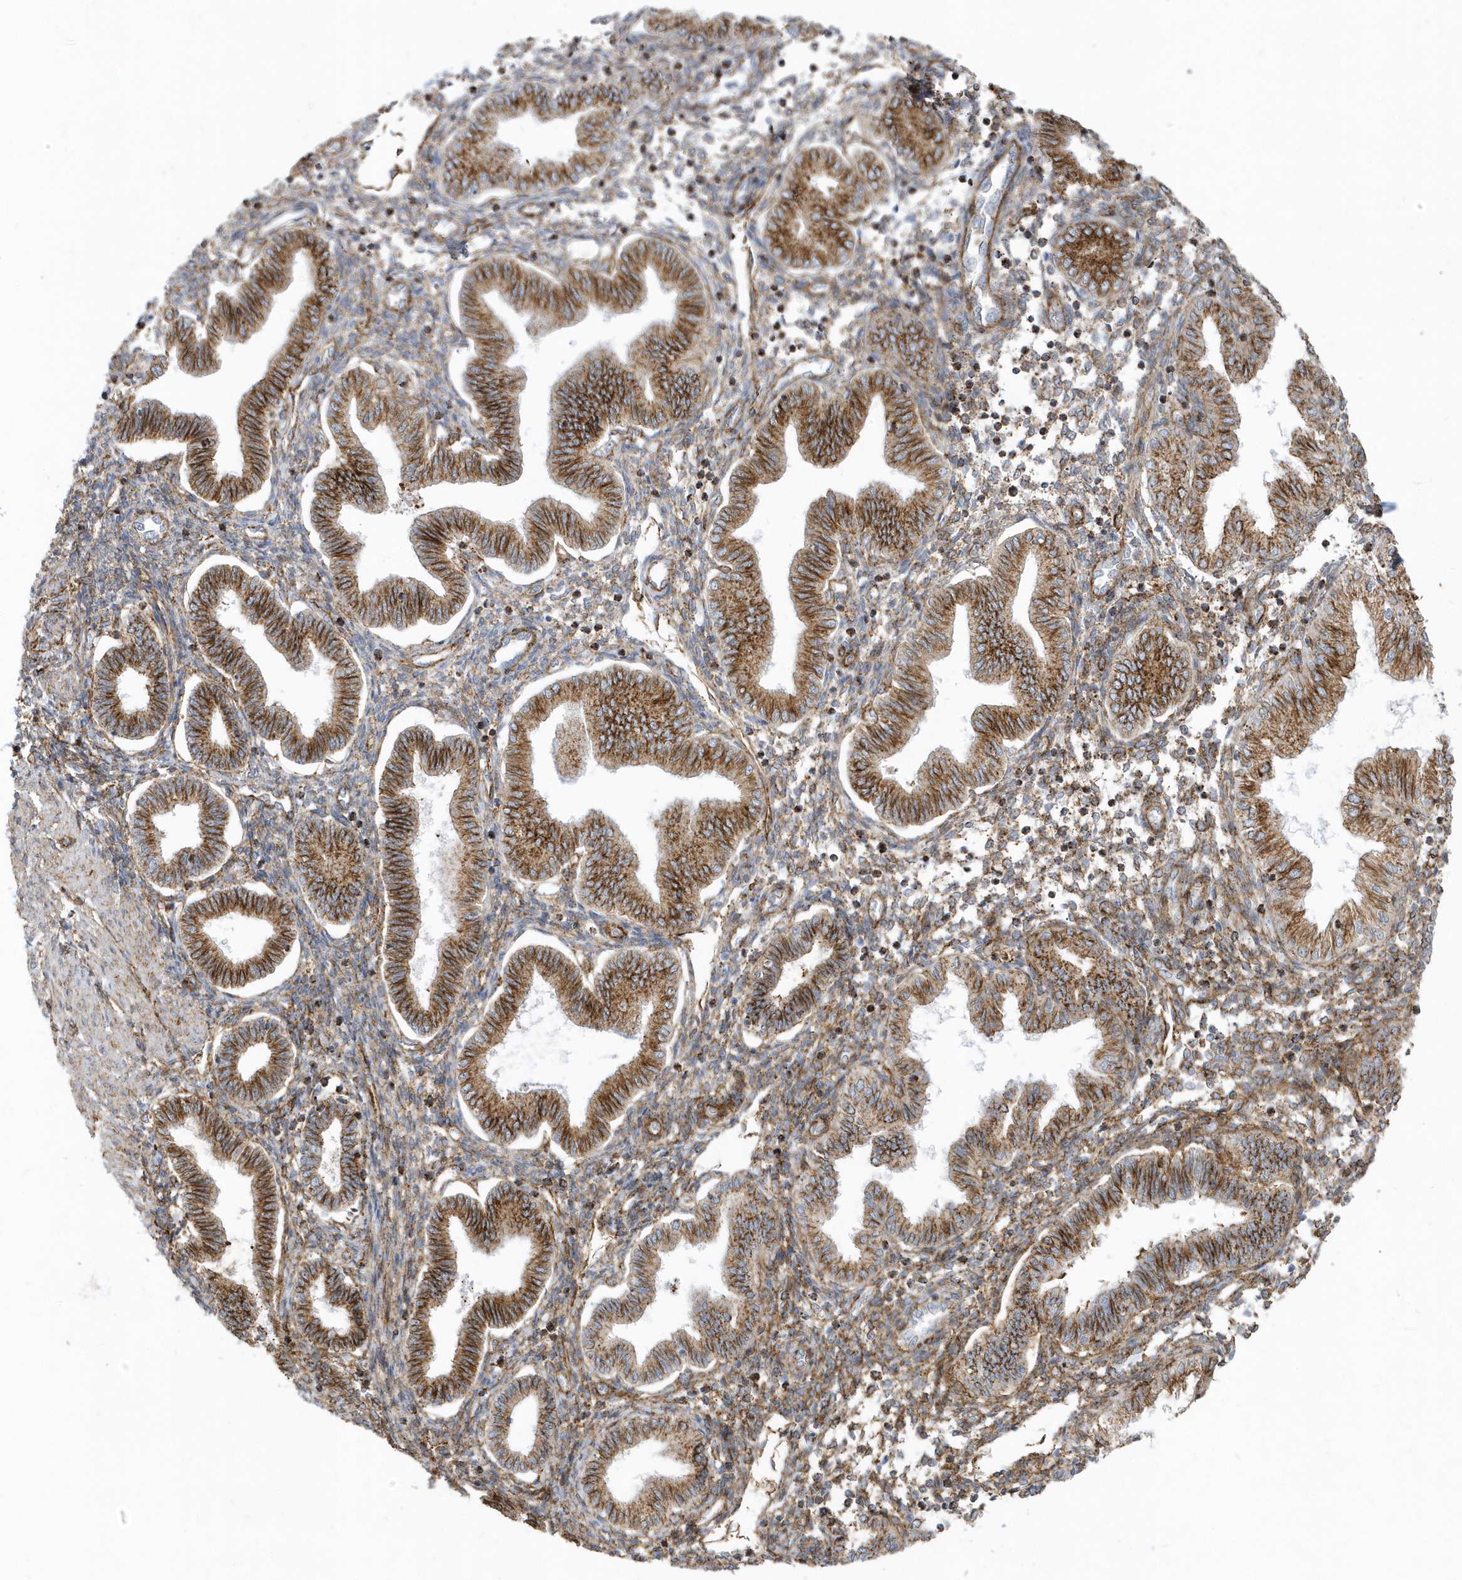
{"staining": {"intensity": "moderate", "quantity": "25%-75%", "location": "cytoplasmic/membranous"}, "tissue": "endometrium", "cell_type": "Cells in endometrial stroma", "image_type": "normal", "snomed": [{"axis": "morphology", "description": "Normal tissue, NOS"}, {"axis": "topography", "description": "Endometrium"}], "caption": "Moderate cytoplasmic/membranous expression for a protein is identified in approximately 25%-75% of cells in endometrial stroma of benign endometrium using IHC.", "gene": "HRH4", "patient": {"sex": "female", "age": 53}}